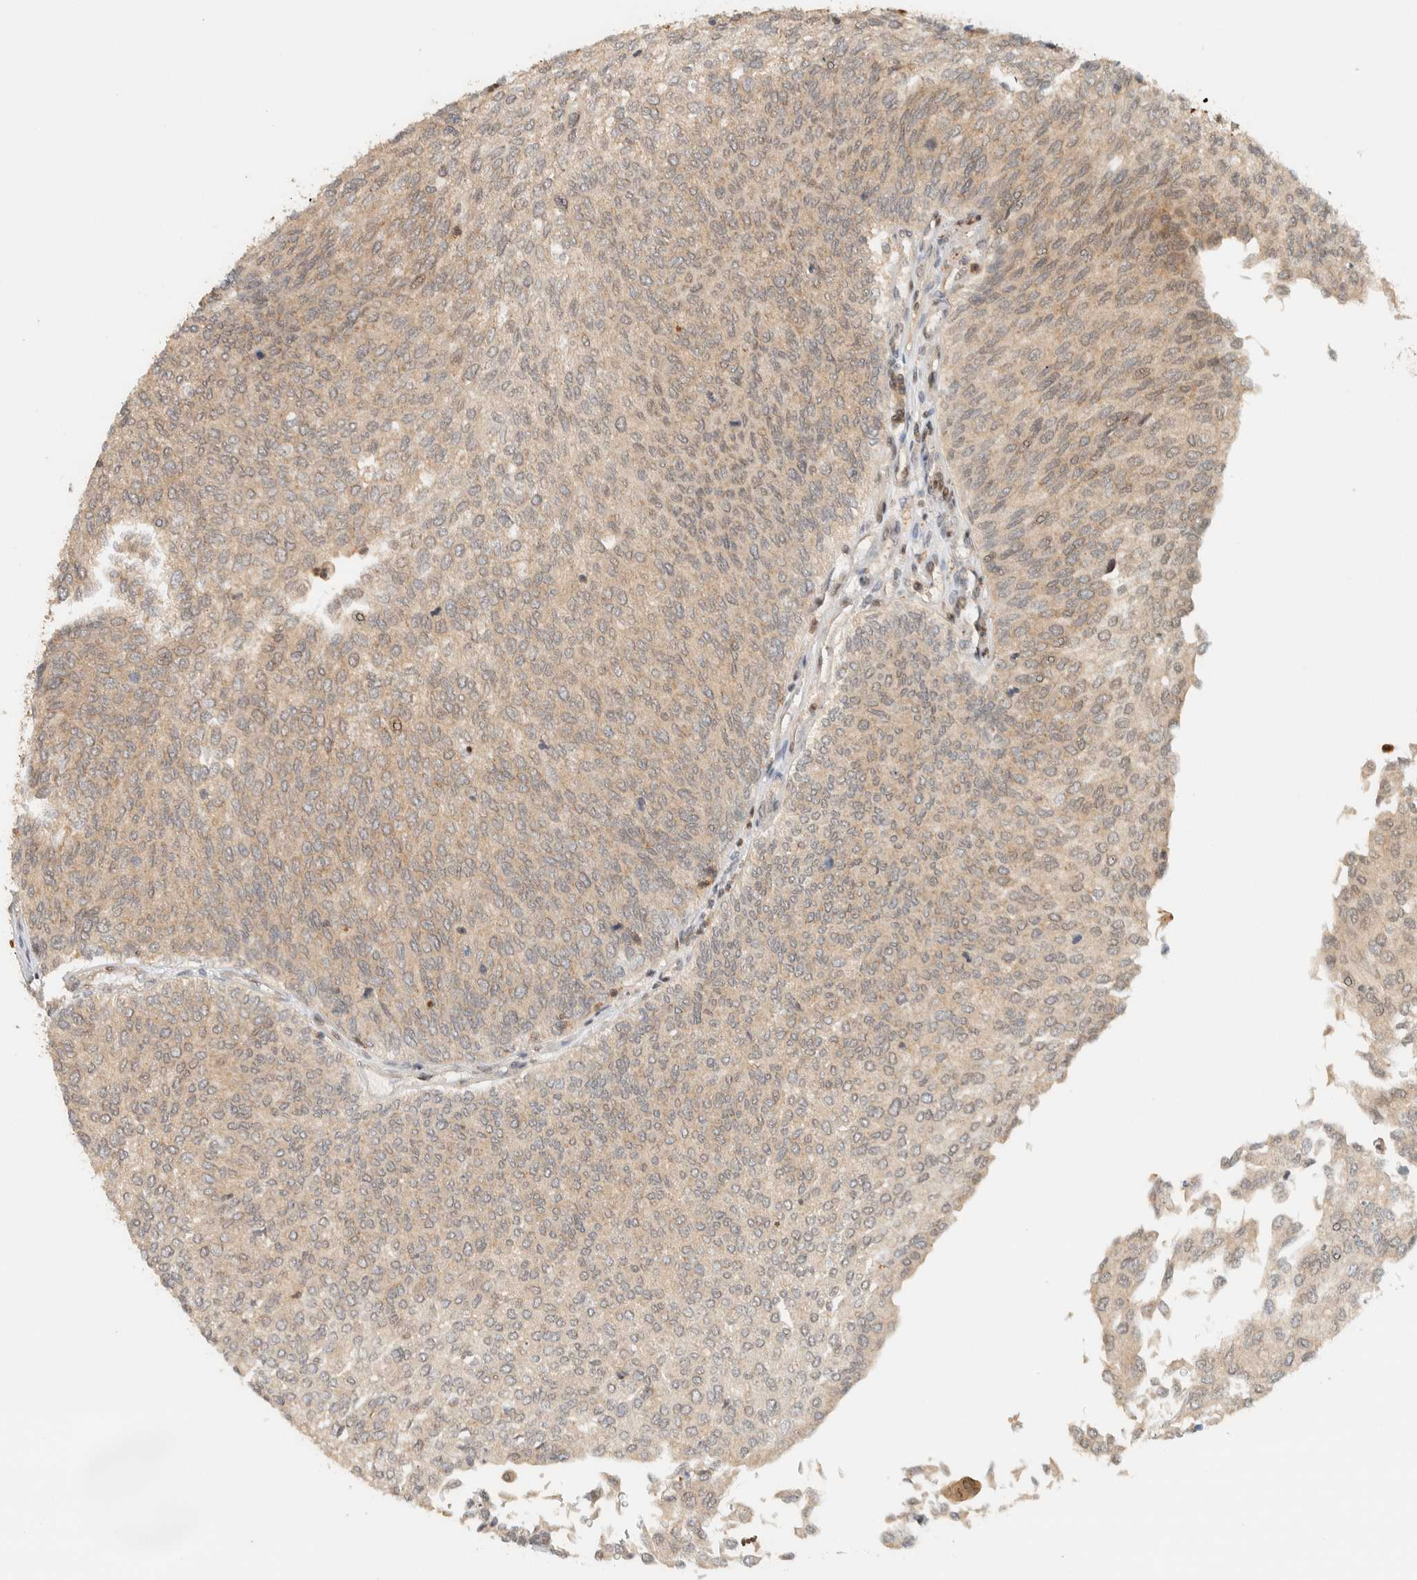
{"staining": {"intensity": "moderate", "quantity": ">75%", "location": "cytoplasmic/membranous"}, "tissue": "urothelial cancer", "cell_type": "Tumor cells", "image_type": "cancer", "snomed": [{"axis": "morphology", "description": "Urothelial carcinoma, Low grade"}, {"axis": "topography", "description": "Urinary bladder"}], "caption": "There is medium levels of moderate cytoplasmic/membranous staining in tumor cells of urothelial cancer, as demonstrated by immunohistochemical staining (brown color).", "gene": "ARFGEF1", "patient": {"sex": "female", "age": 79}}